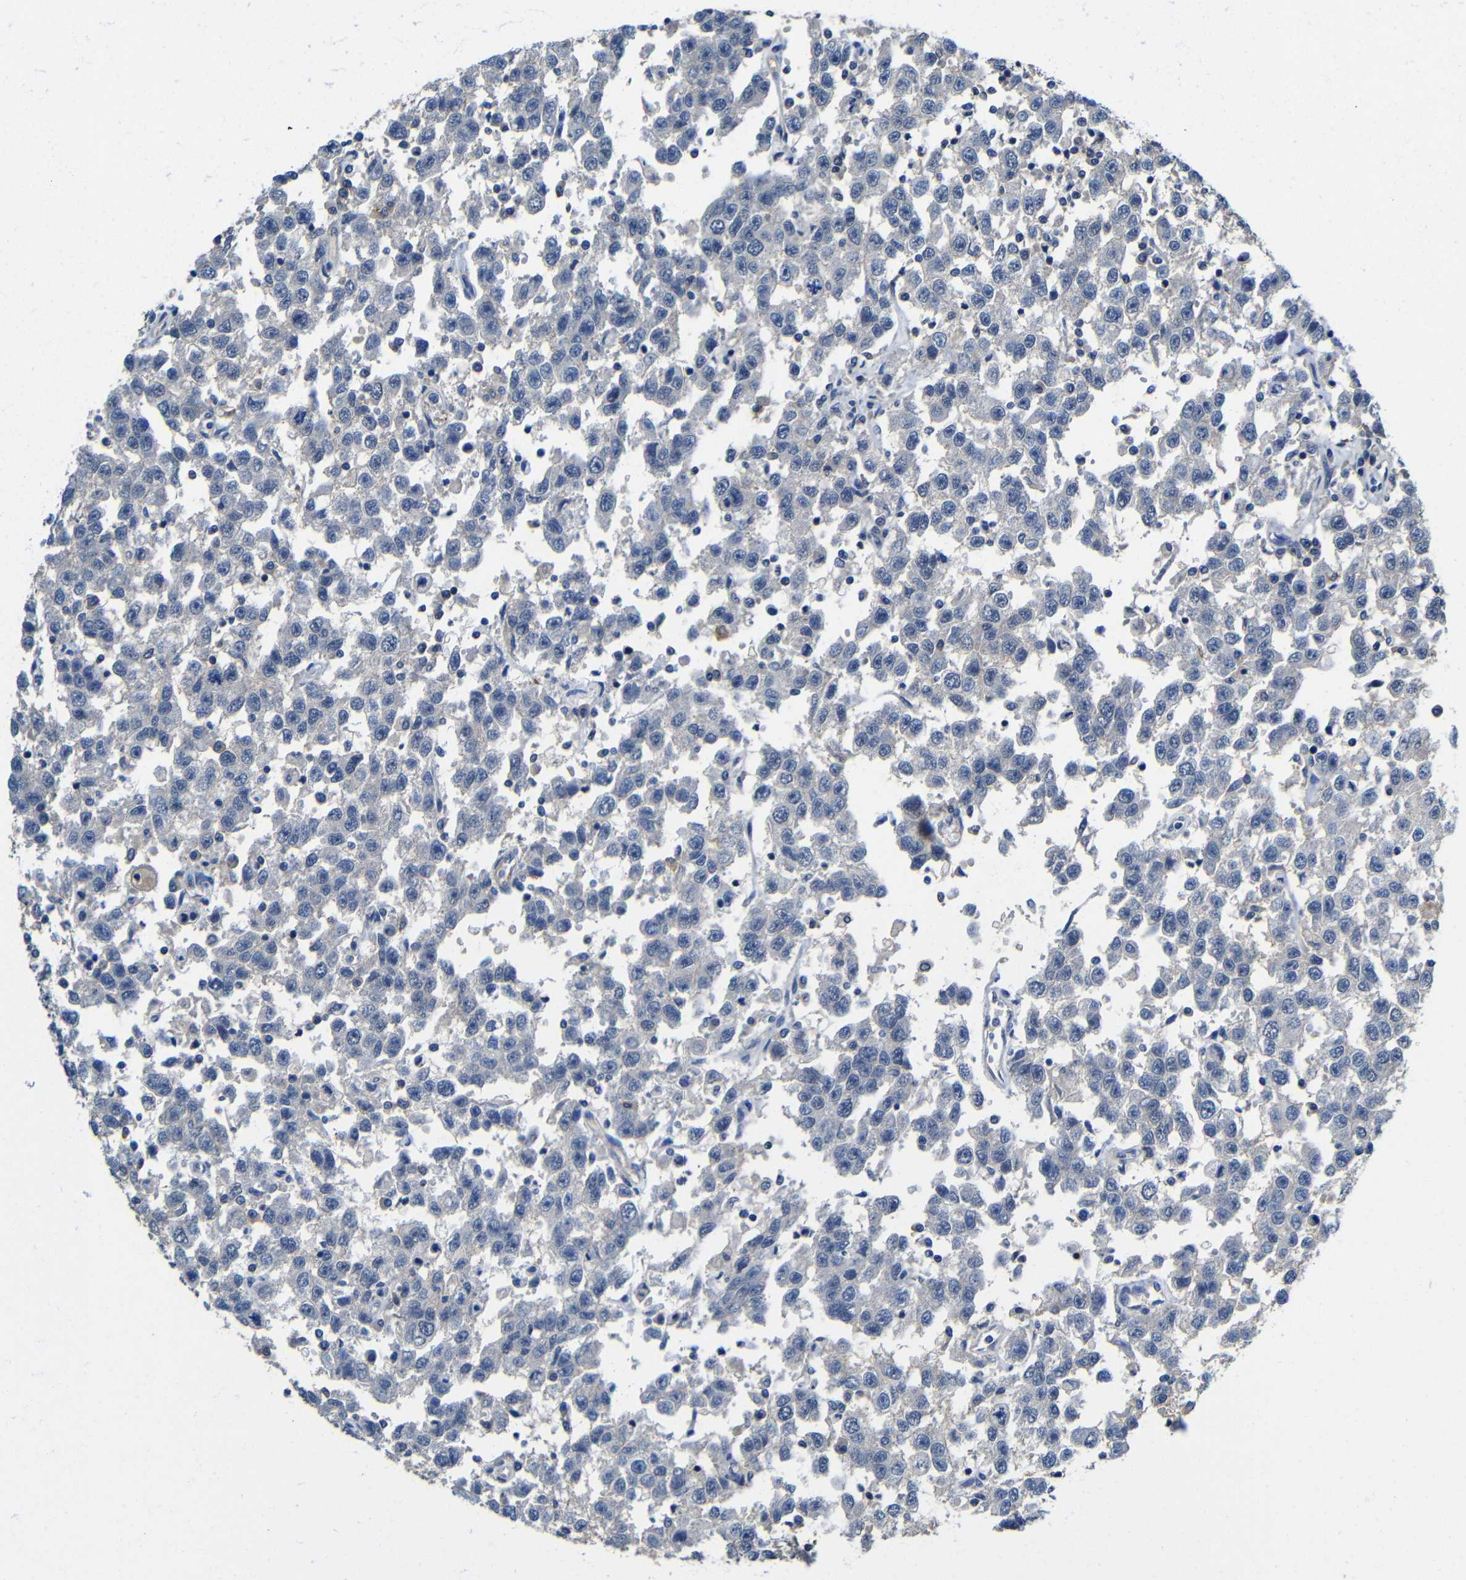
{"staining": {"intensity": "negative", "quantity": "none", "location": "none"}, "tissue": "testis cancer", "cell_type": "Tumor cells", "image_type": "cancer", "snomed": [{"axis": "morphology", "description": "Seminoma, NOS"}, {"axis": "topography", "description": "Testis"}], "caption": "This is an immunohistochemistry (IHC) image of testis cancer. There is no staining in tumor cells.", "gene": "ZNF90", "patient": {"sex": "male", "age": 41}}